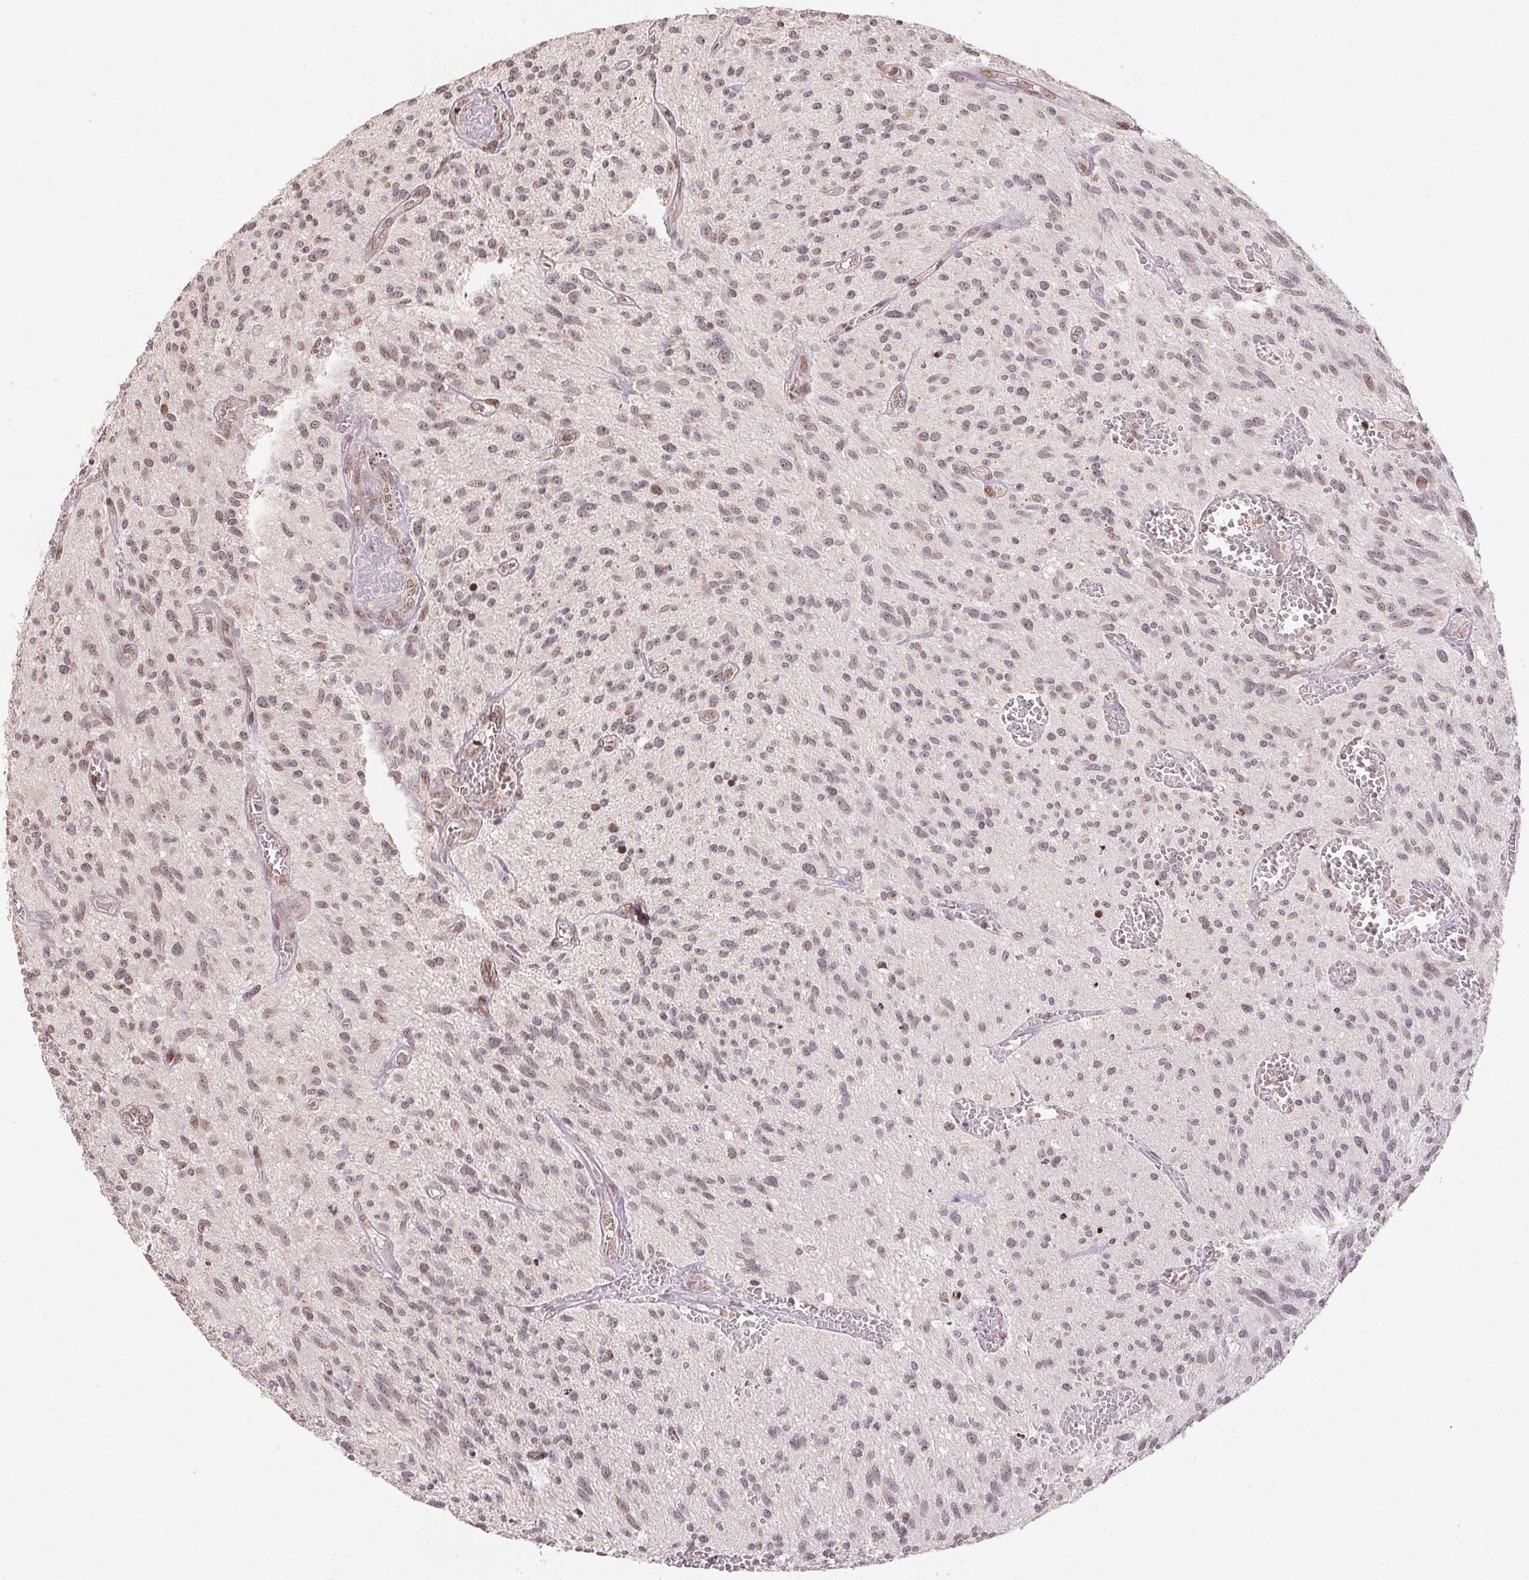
{"staining": {"intensity": "weak", "quantity": ">75%", "location": "nuclear"}, "tissue": "glioma", "cell_type": "Tumor cells", "image_type": "cancer", "snomed": [{"axis": "morphology", "description": "Glioma, malignant, High grade"}, {"axis": "topography", "description": "Brain"}], "caption": "High-grade glioma (malignant) stained with a brown dye reveals weak nuclear positive staining in about >75% of tumor cells.", "gene": "MAPKAPK2", "patient": {"sex": "male", "age": 75}}